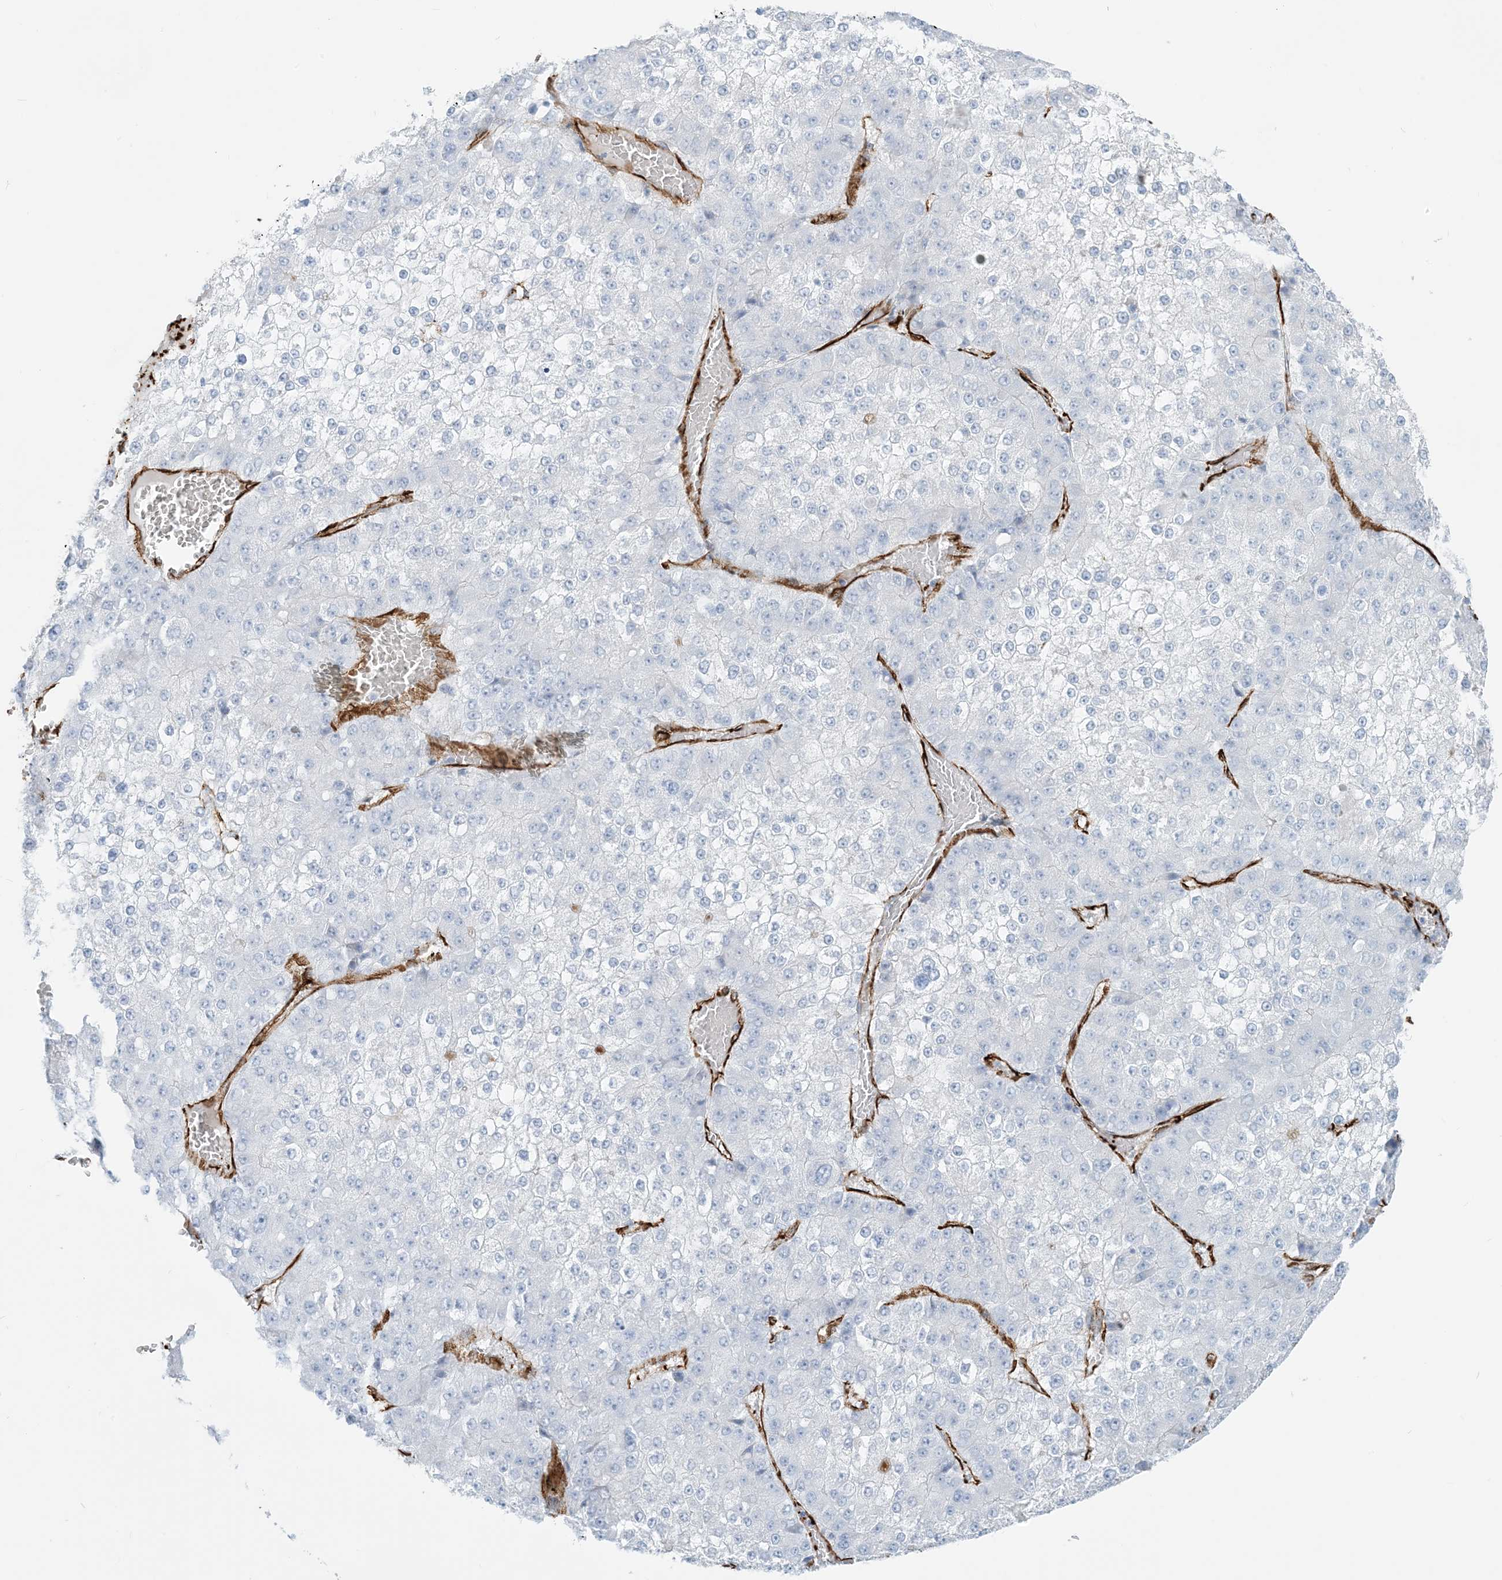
{"staining": {"intensity": "negative", "quantity": "none", "location": "none"}, "tissue": "liver cancer", "cell_type": "Tumor cells", "image_type": "cancer", "snomed": [{"axis": "morphology", "description": "Carcinoma, Hepatocellular, NOS"}, {"axis": "topography", "description": "Liver"}], "caption": "Liver hepatocellular carcinoma was stained to show a protein in brown. There is no significant staining in tumor cells. (Stains: DAB (3,3'-diaminobenzidine) immunohistochemistry (IHC) with hematoxylin counter stain, Microscopy: brightfield microscopy at high magnification).", "gene": "EPS8L3", "patient": {"sex": "female", "age": 73}}